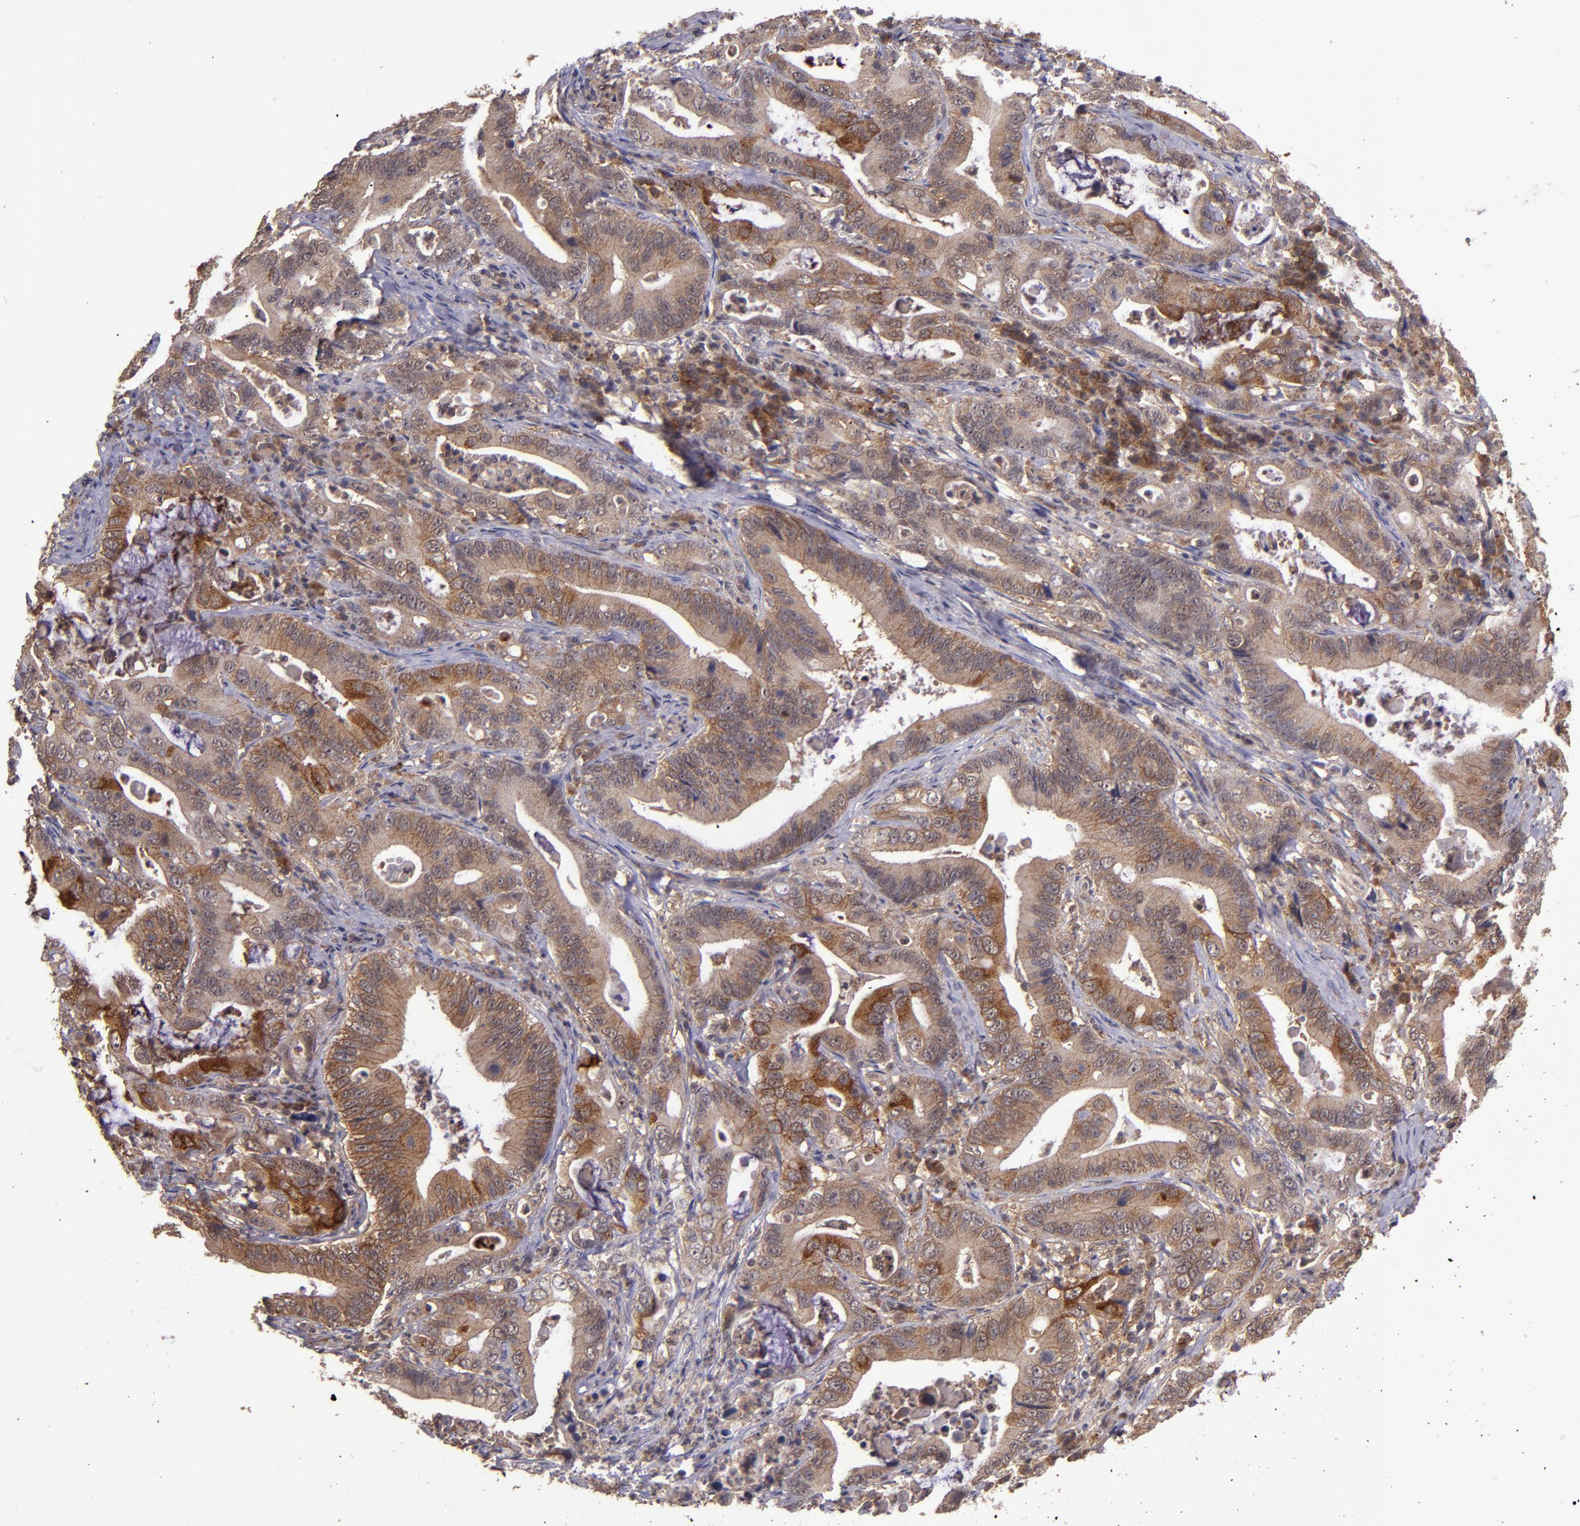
{"staining": {"intensity": "moderate", "quantity": "25%-75%", "location": "cytoplasmic/membranous"}, "tissue": "stomach cancer", "cell_type": "Tumor cells", "image_type": "cancer", "snomed": [{"axis": "morphology", "description": "Adenocarcinoma, NOS"}, {"axis": "topography", "description": "Stomach, upper"}], "caption": "Immunohistochemistry (IHC) (DAB (3,3'-diaminobenzidine)) staining of stomach cancer reveals moderate cytoplasmic/membranous protein positivity in approximately 25%-75% of tumor cells.", "gene": "FTSJ1", "patient": {"sex": "male", "age": 63}}